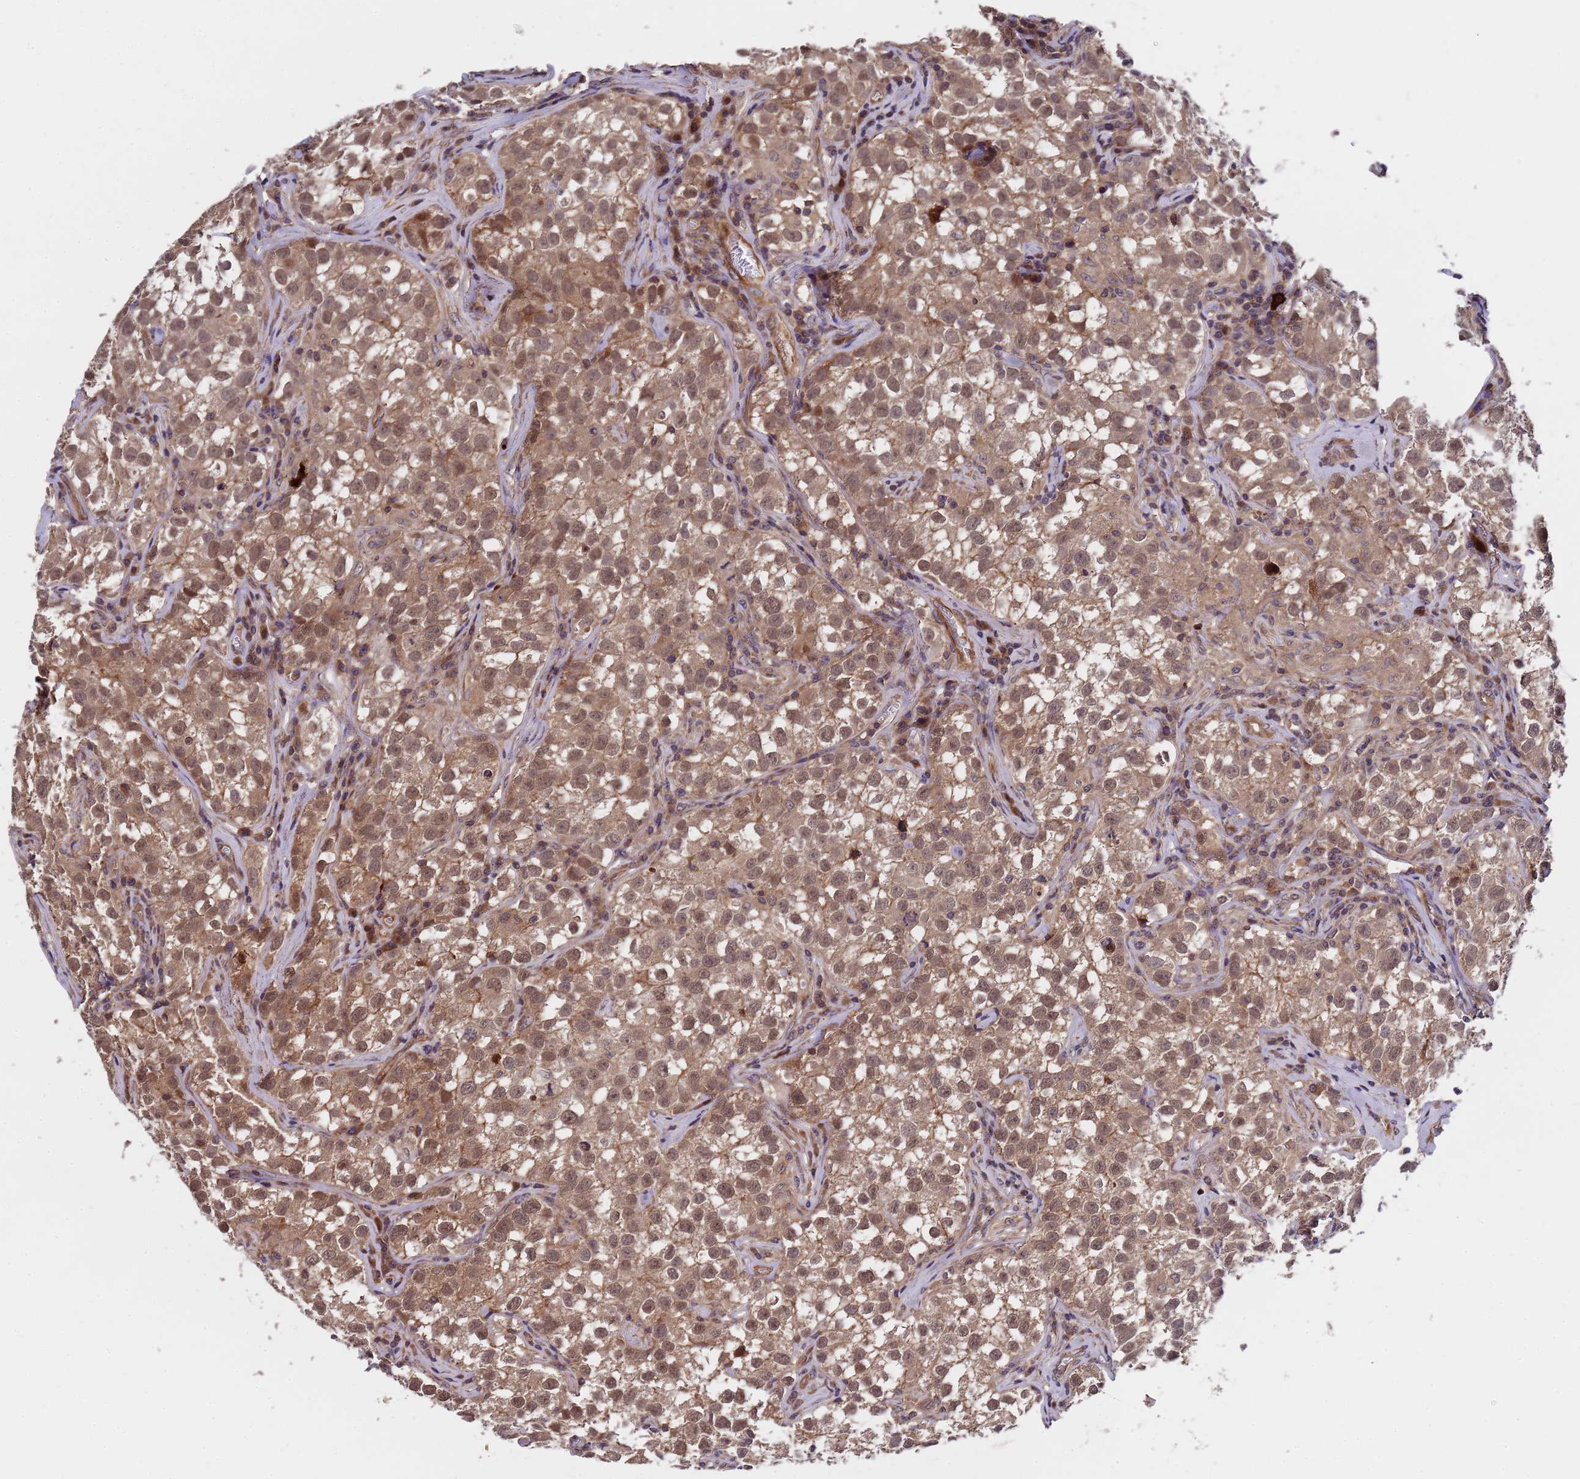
{"staining": {"intensity": "moderate", "quantity": ">75%", "location": "cytoplasmic/membranous,nuclear"}, "tissue": "testis cancer", "cell_type": "Tumor cells", "image_type": "cancer", "snomed": [{"axis": "morphology", "description": "Seminoma, NOS"}, {"axis": "morphology", "description": "Carcinoma, Embryonal, NOS"}, {"axis": "topography", "description": "Testis"}], "caption": "Protein expression analysis of testis cancer (embryonal carcinoma) displays moderate cytoplasmic/membranous and nuclear staining in about >75% of tumor cells. (IHC, brightfield microscopy, high magnification).", "gene": "GSTCD", "patient": {"sex": "male", "age": 43}}